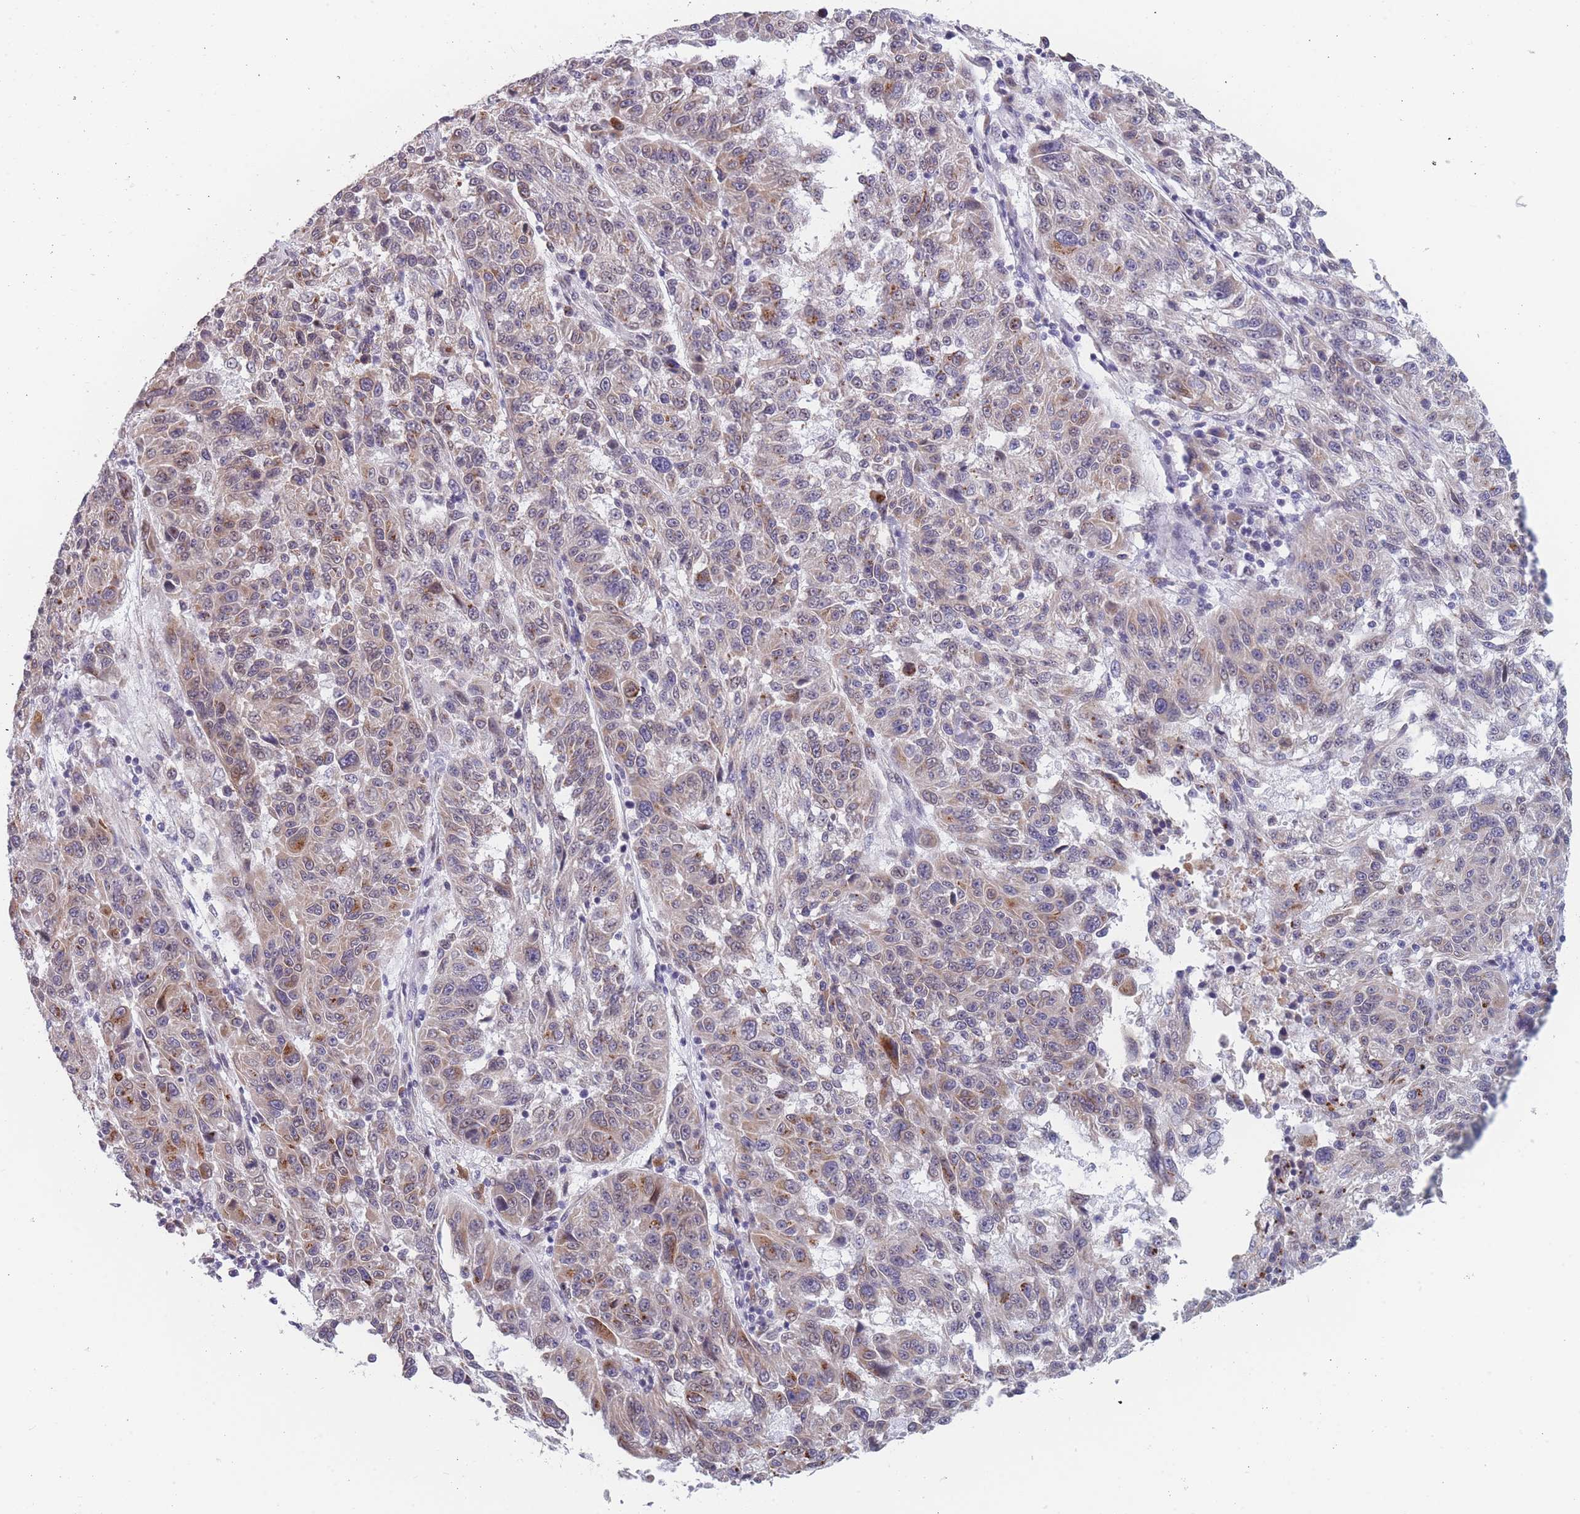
{"staining": {"intensity": "moderate", "quantity": "25%-75%", "location": "cytoplasmic/membranous"}, "tissue": "melanoma", "cell_type": "Tumor cells", "image_type": "cancer", "snomed": [{"axis": "morphology", "description": "Malignant melanoma, NOS"}, {"axis": "topography", "description": "Skin"}], "caption": "This micrograph reveals melanoma stained with IHC to label a protein in brown. The cytoplasmic/membranous of tumor cells show moderate positivity for the protein. Nuclei are counter-stained blue.", "gene": "TMED10", "patient": {"sex": "male", "age": 53}}